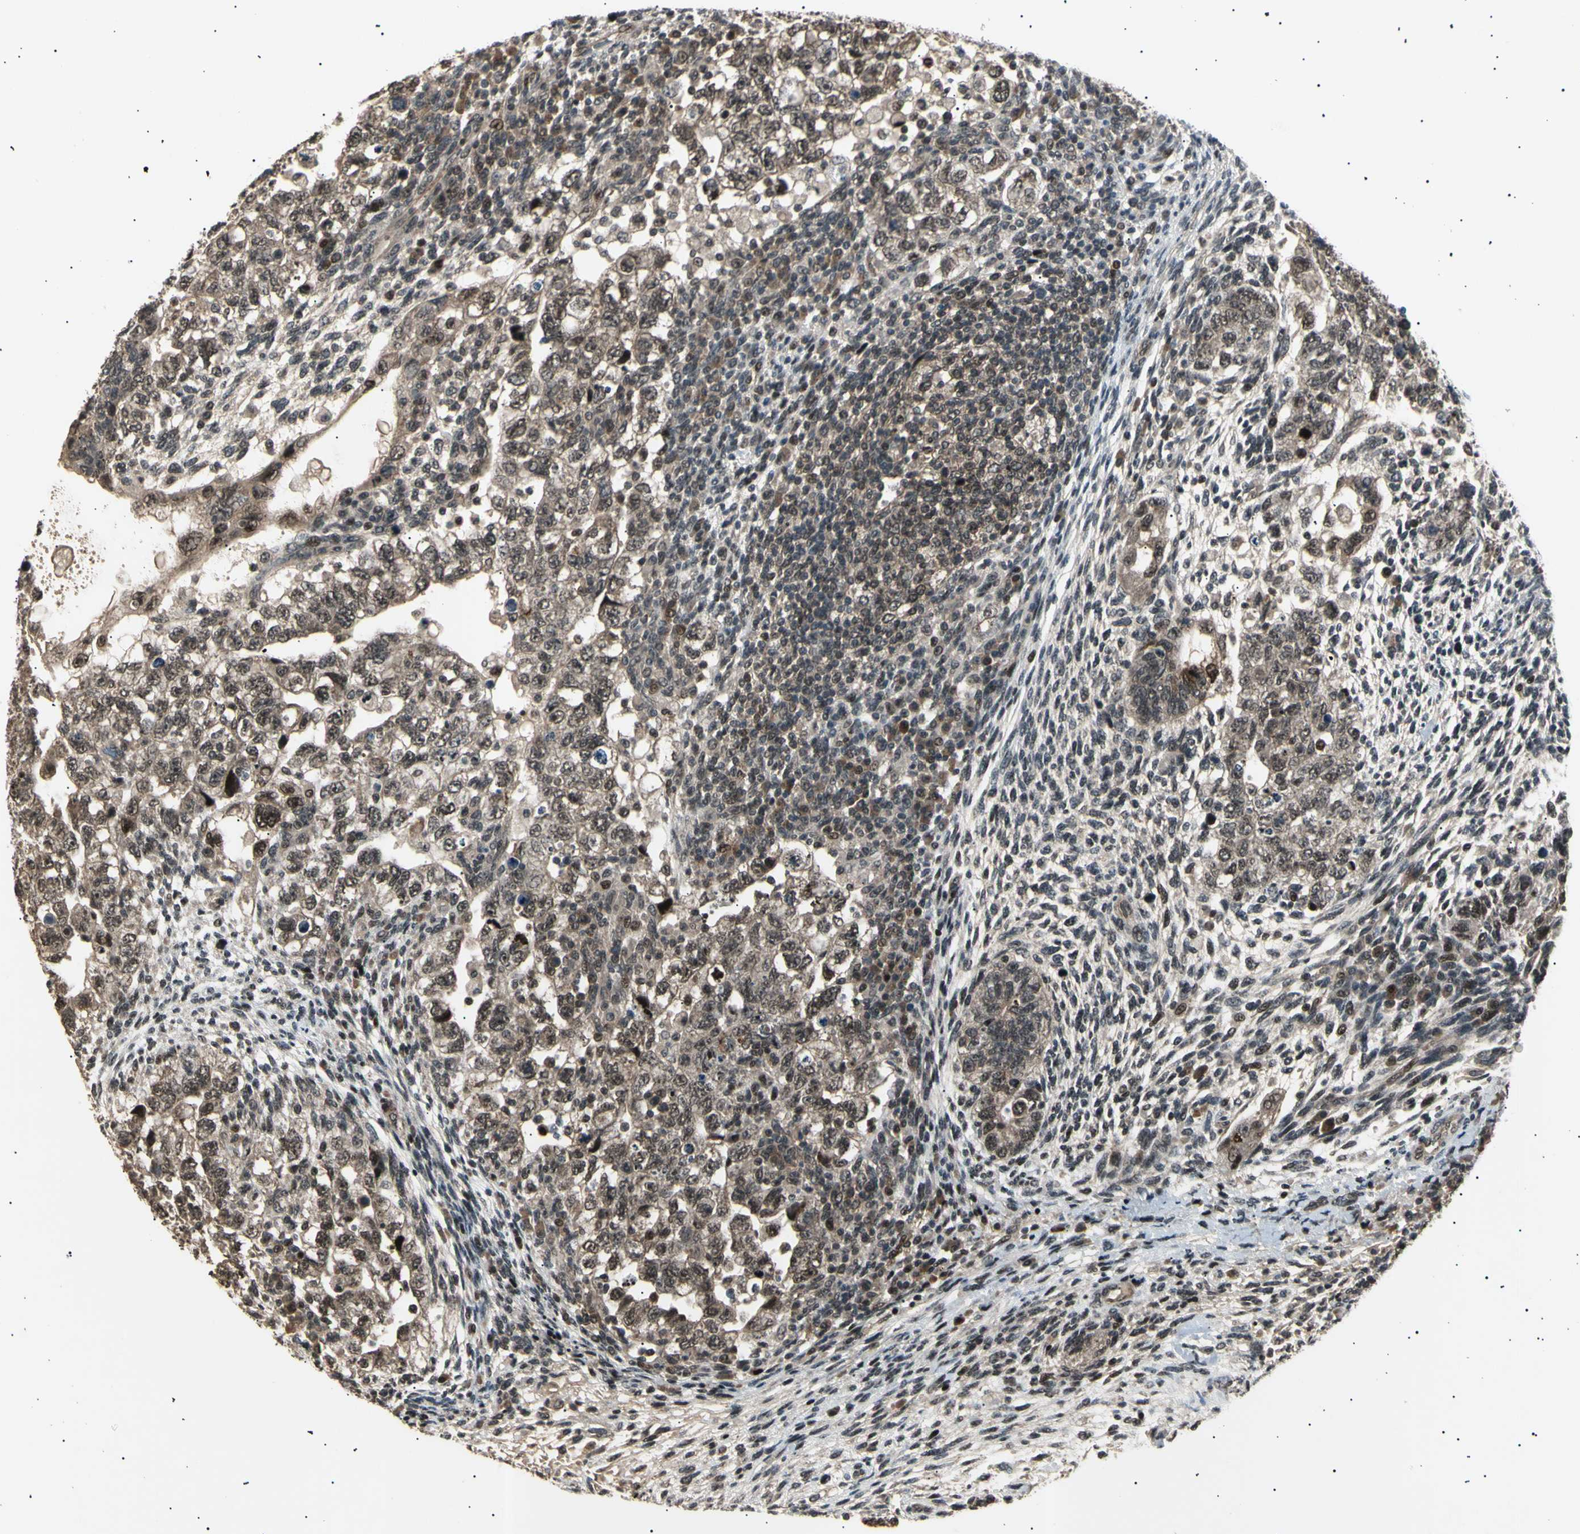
{"staining": {"intensity": "moderate", "quantity": ">75%", "location": "cytoplasmic/membranous,nuclear"}, "tissue": "testis cancer", "cell_type": "Tumor cells", "image_type": "cancer", "snomed": [{"axis": "morphology", "description": "Normal tissue, NOS"}, {"axis": "morphology", "description": "Carcinoma, Embryonal, NOS"}, {"axis": "topography", "description": "Testis"}], "caption": "This photomicrograph displays IHC staining of testis cancer (embryonal carcinoma), with medium moderate cytoplasmic/membranous and nuclear expression in about >75% of tumor cells.", "gene": "NUAK2", "patient": {"sex": "male", "age": 36}}